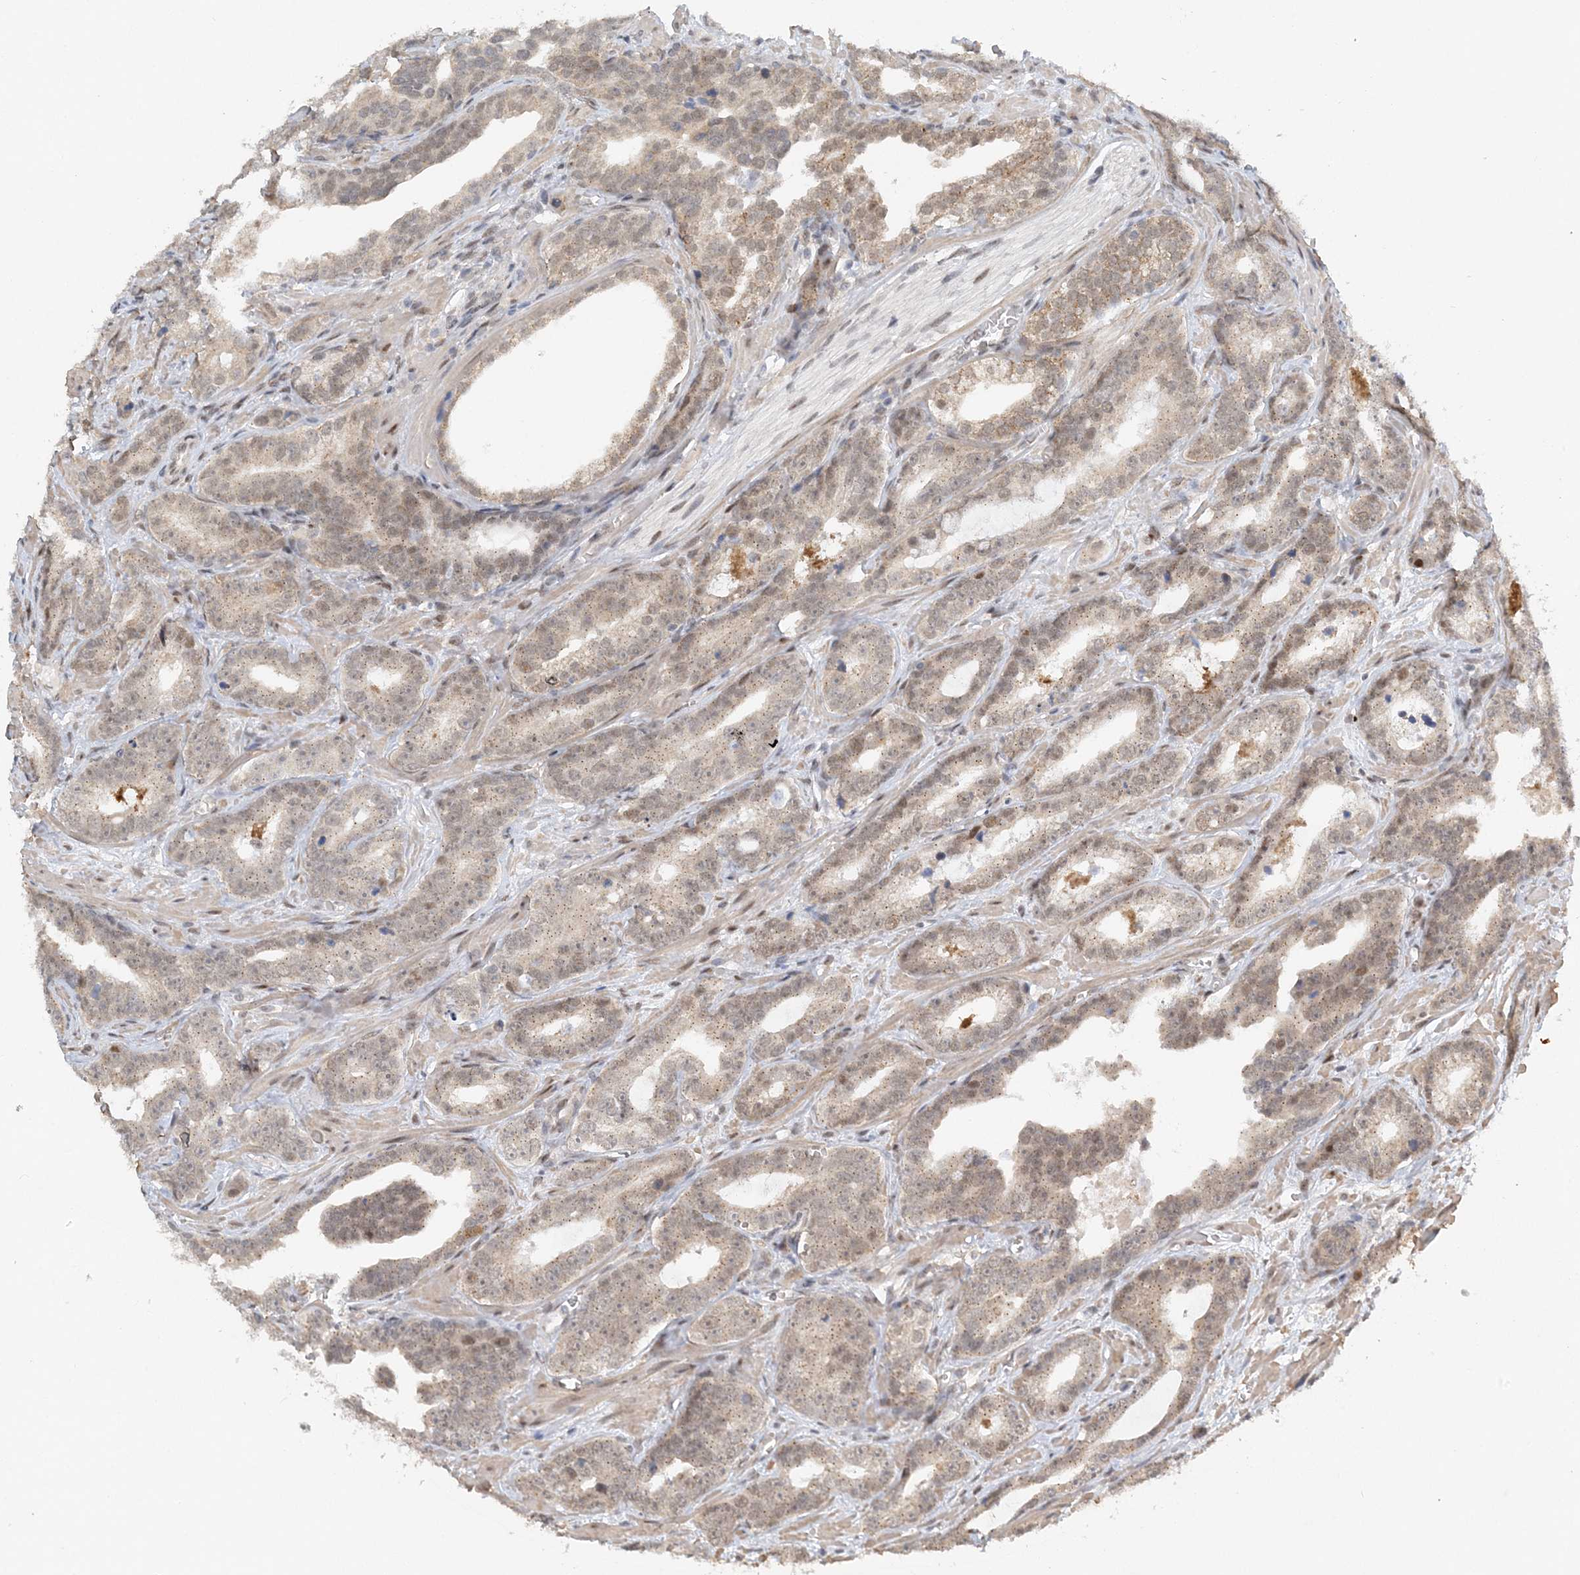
{"staining": {"intensity": "weak", "quantity": "25%-75%", "location": "cytoplasmic/membranous,nuclear"}, "tissue": "prostate cancer", "cell_type": "Tumor cells", "image_type": "cancer", "snomed": [{"axis": "morphology", "description": "Adenocarcinoma, High grade"}, {"axis": "topography", "description": "Prostate"}], "caption": "Tumor cells display low levels of weak cytoplasmic/membranous and nuclear staining in about 25%-75% of cells in high-grade adenocarcinoma (prostate).", "gene": "WAC", "patient": {"sex": "male", "age": 62}}